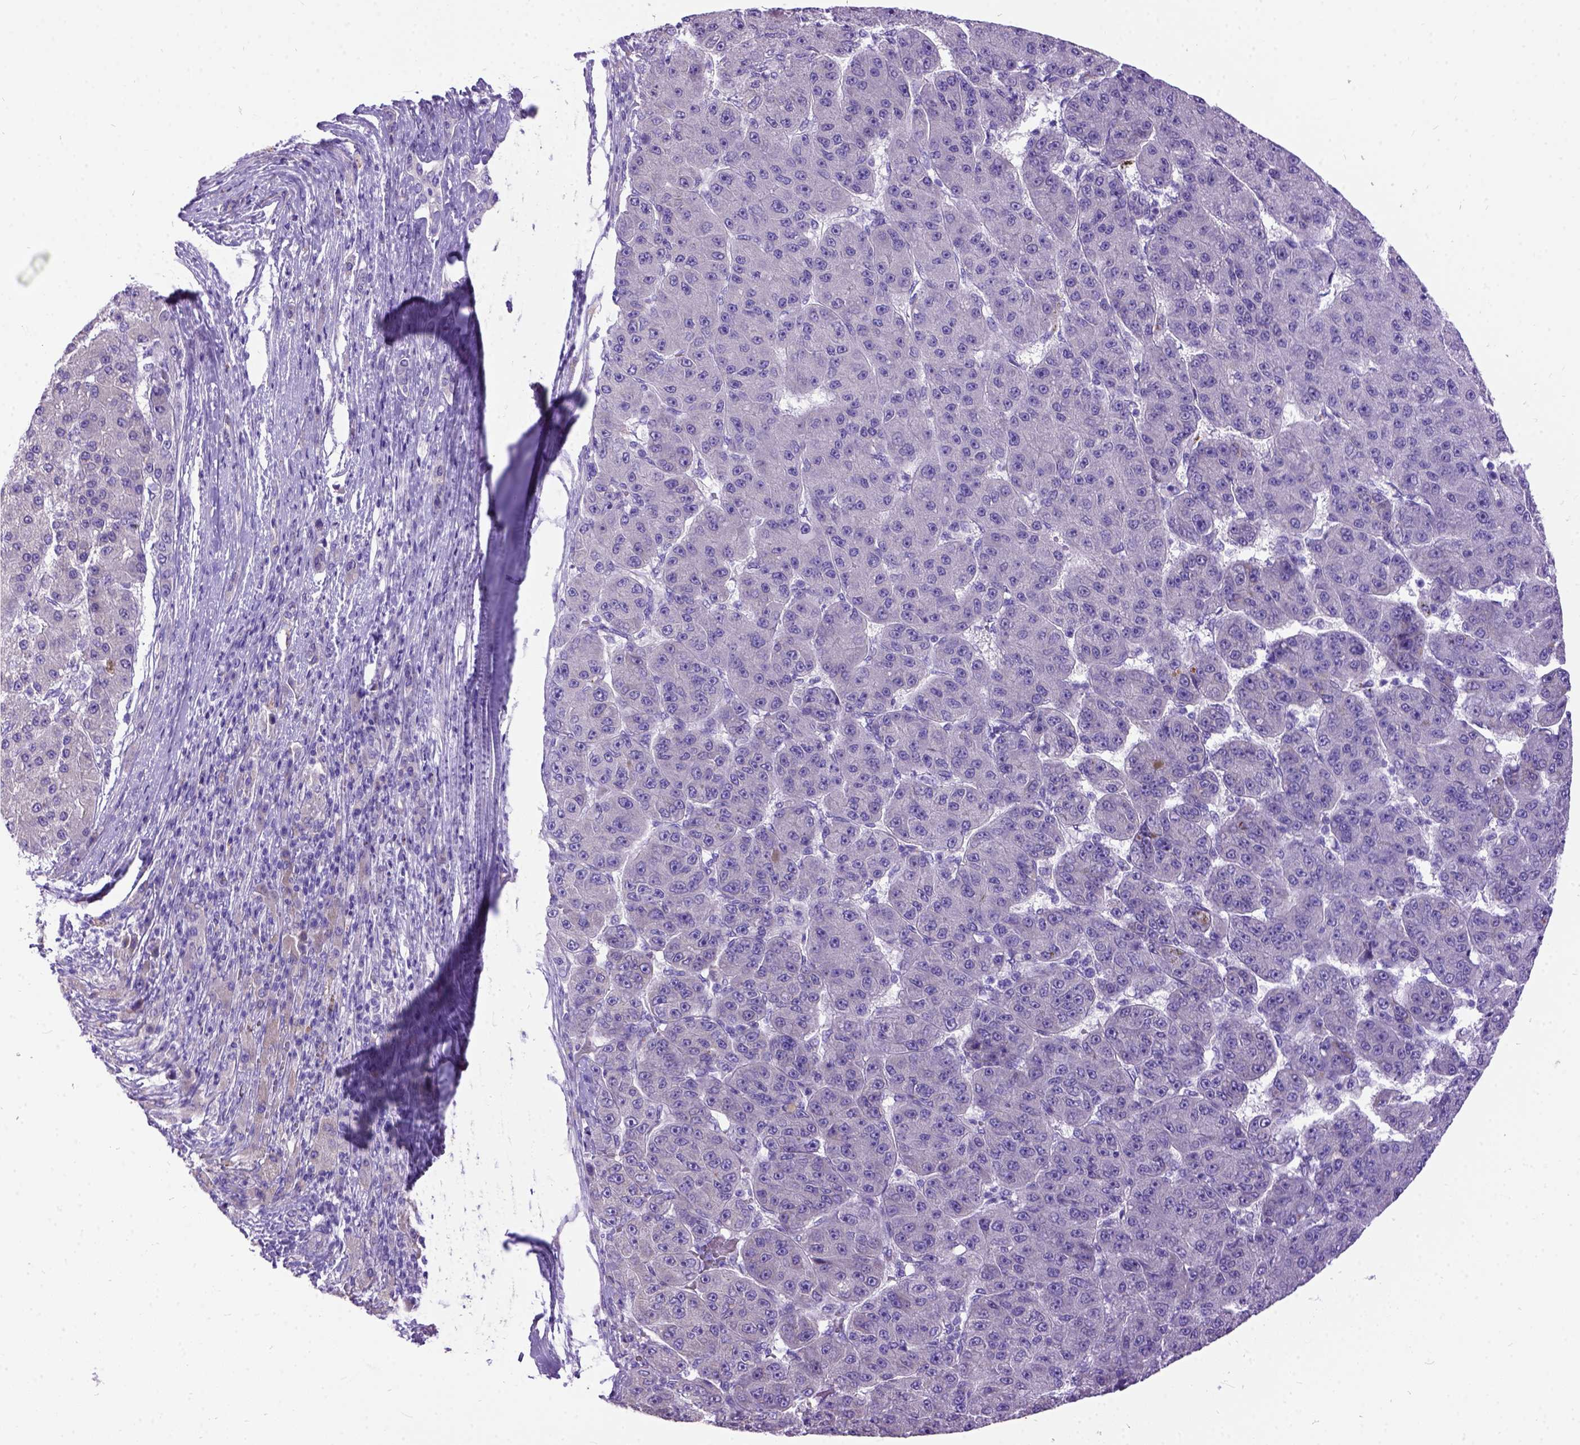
{"staining": {"intensity": "negative", "quantity": "none", "location": "none"}, "tissue": "liver cancer", "cell_type": "Tumor cells", "image_type": "cancer", "snomed": [{"axis": "morphology", "description": "Carcinoma, Hepatocellular, NOS"}, {"axis": "topography", "description": "Liver"}], "caption": "Immunohistochemistry (IHC) photomicrograph of liver cancer stained for a protein (brown), which exhibits no expression in tumor cells.", "gene": "CFAP54", "patient": {"sex": "male", "age": 67}}